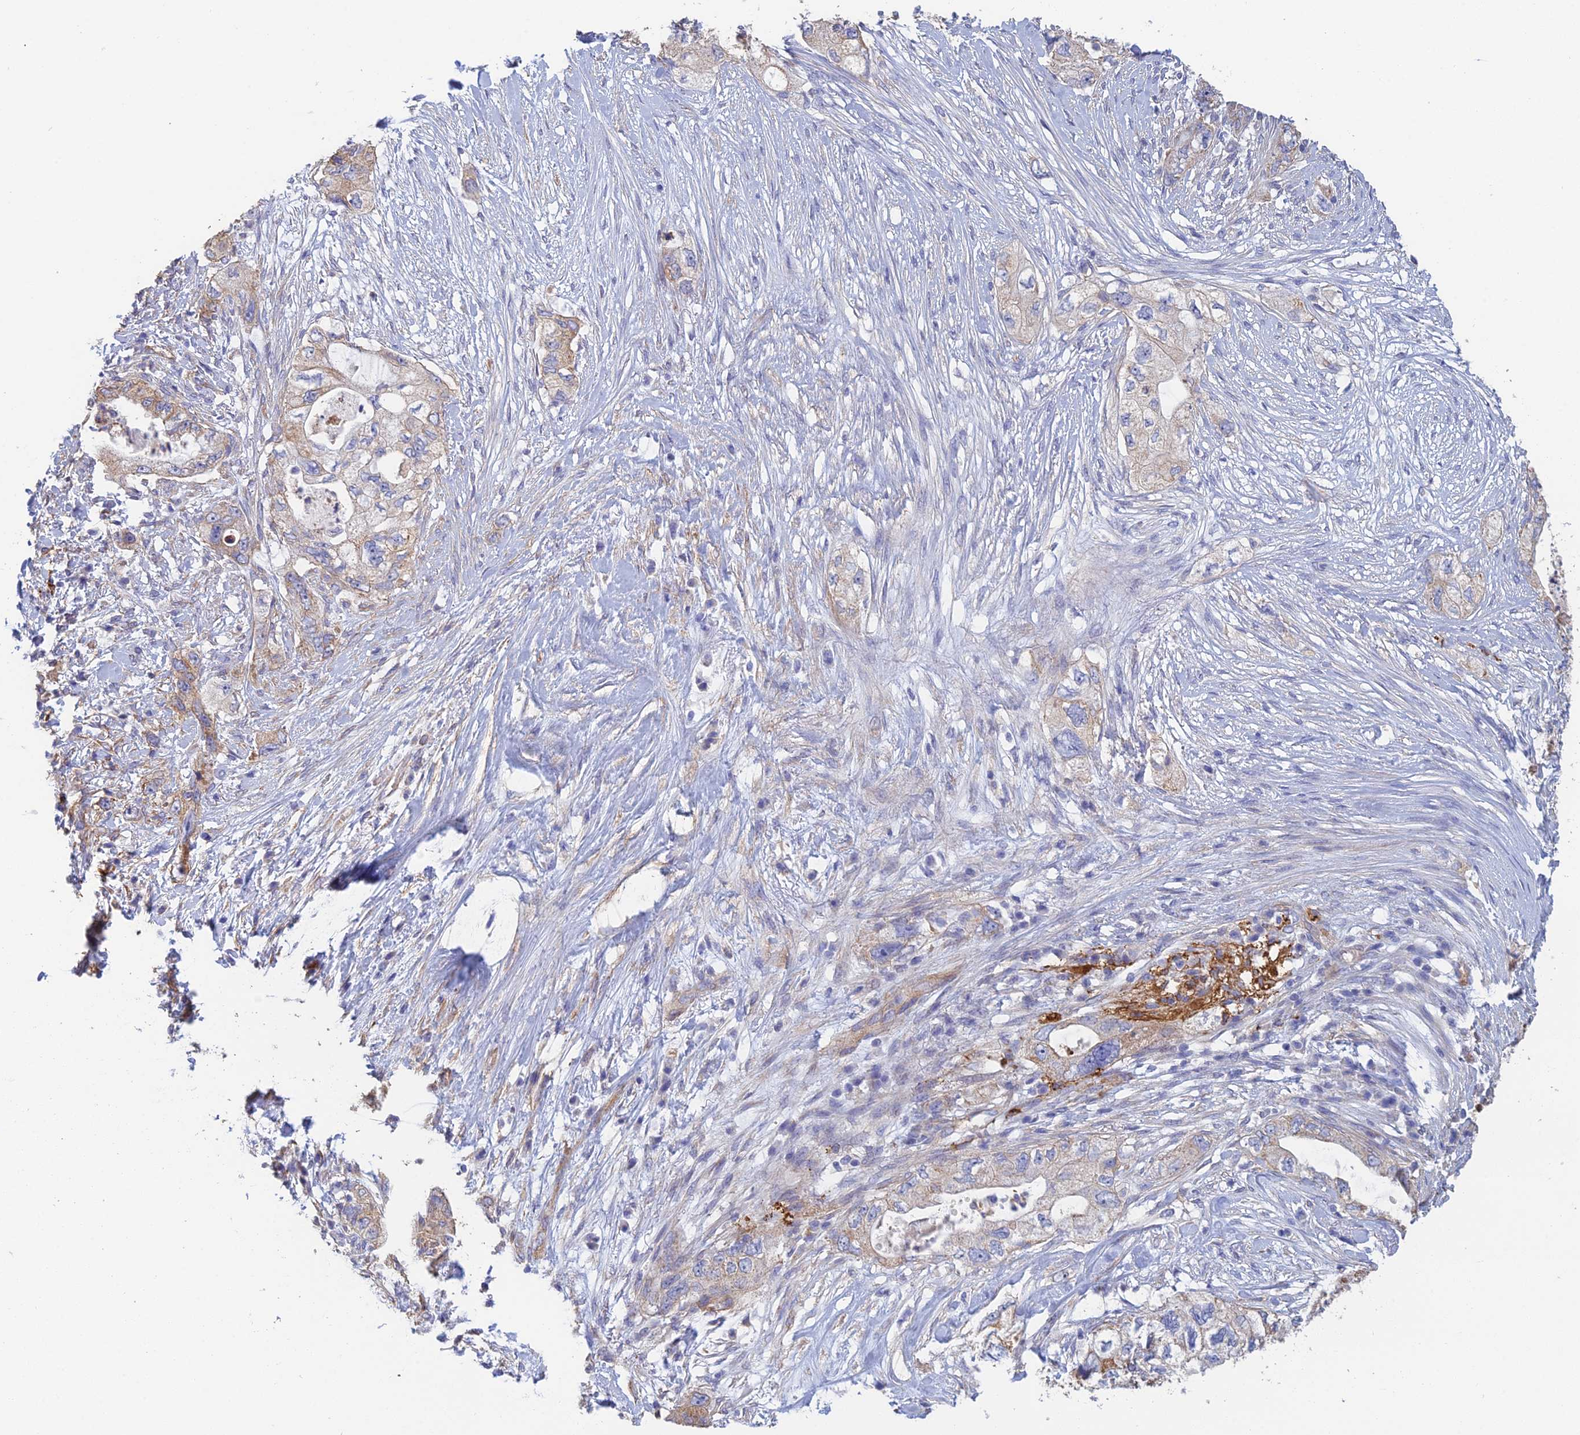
{"staining": {"intensity": "weak", "quantity": "<25%", "location": "cytoplasmic/membranous"}, "tissue": "pancreatic cancer", "cell_type": "Tumor cells", "image_type": "cancer", "snomed": [{"axis": "morphology", "description": "Adenocarcinoma, NOS"}, {"axis": "topography", "description": "Pancreas"}], "caption": "Pancreatic cancer stained for a protein using IHC exhibits no expression tumor cells.", "gene": "PCDHA5", "patient": {"sex": "female", "age": 73}}